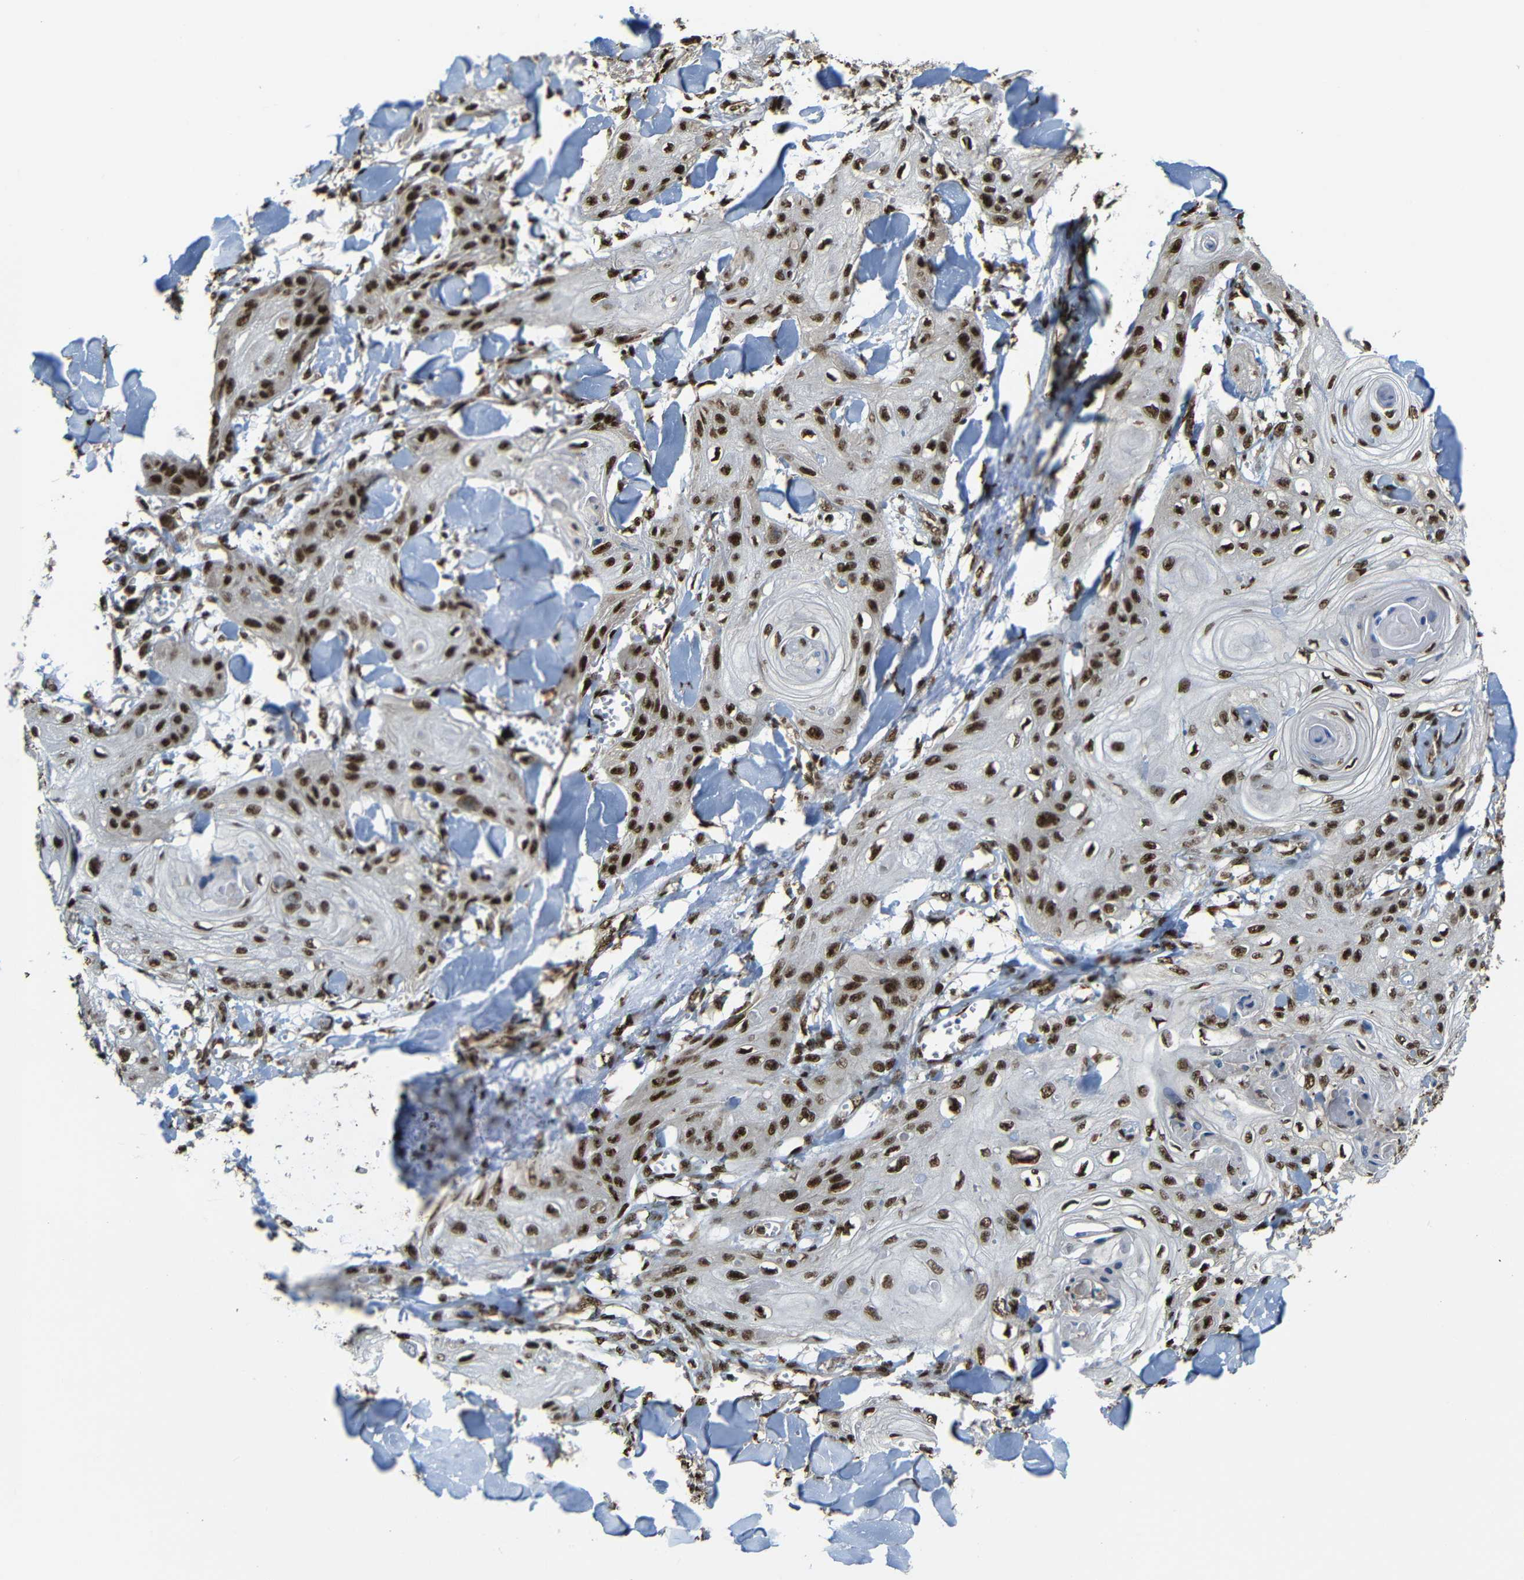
{"staining": {"intensity": "moderate", "quantity": ">75%", "location": "cytoplasmic/membranous,nuclear"}, "tissue": "skin cancer", "cell_type": "Tumor cells", "image_type": "cancer", "snomed": [{"axis": "morphology", "description": "Squamous cell carcinoma, NOS"}, {"axis": "topography", "description": "Skin"}], "caption": "Squamous cell carcinoma (skin) was stained to show a protein in brown. There is medium levels of moderate cytoplasmic/membranous and nuclear positivity in about >75% of tumor cells.", "gene": "TCF7L2", "patient": {"sex": "male", "age": 74}}